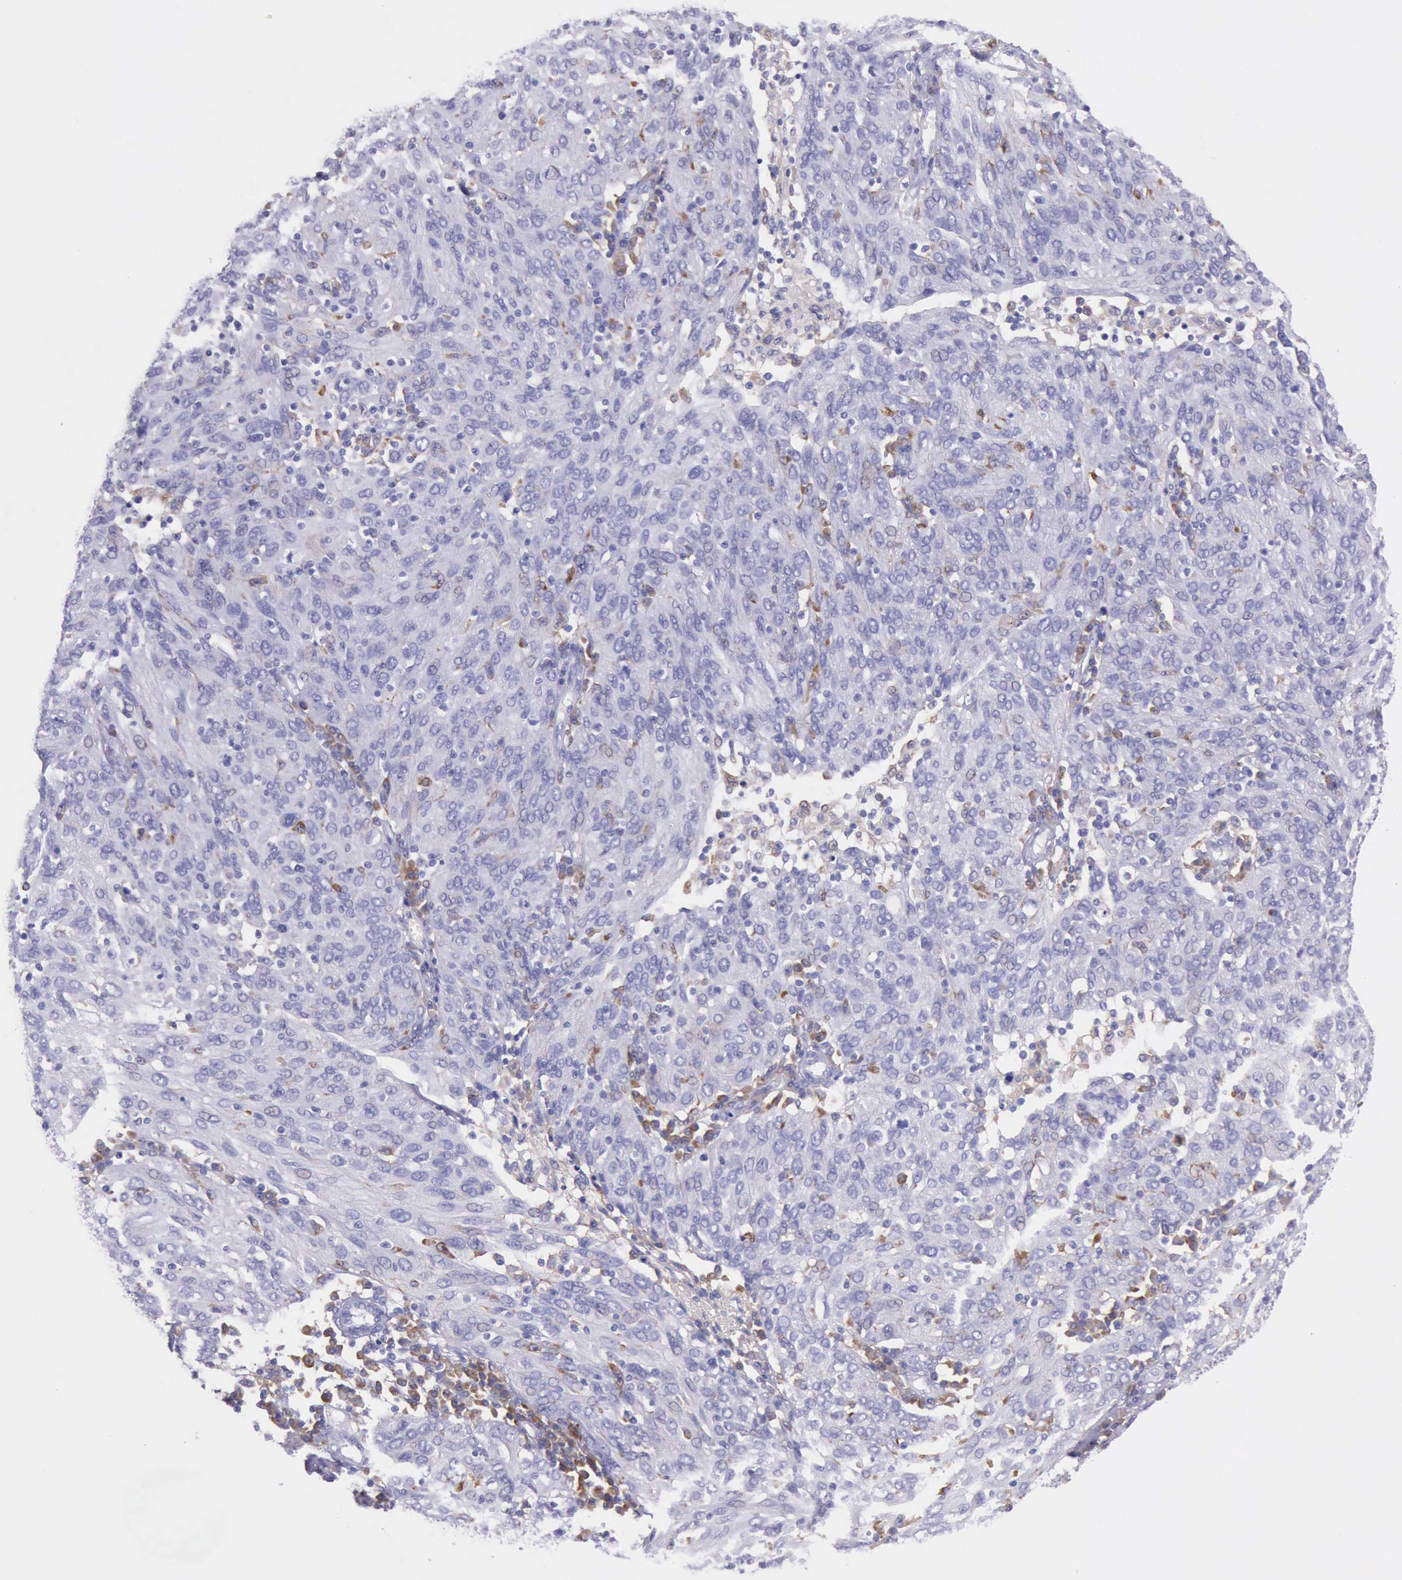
{"staining": {"intensity": "negative", "quantity": "none", "location": "none"}, "tissue": "ovarian cancer", "cell_type": "Tumor cells", "image_type": "cancer", "snomed": [{"axis": "morphology", "description": "Carcinoma, endometroid"}, {"axis": "topography", "description": "Ovary"}], "caption": "DAB immunohistochemical staining of ovarian endometroid carcinoma demonstrates no significant positivity in tumor cells.", "gene": "BTK", "patient": {"sex": "female", "age": 50}}